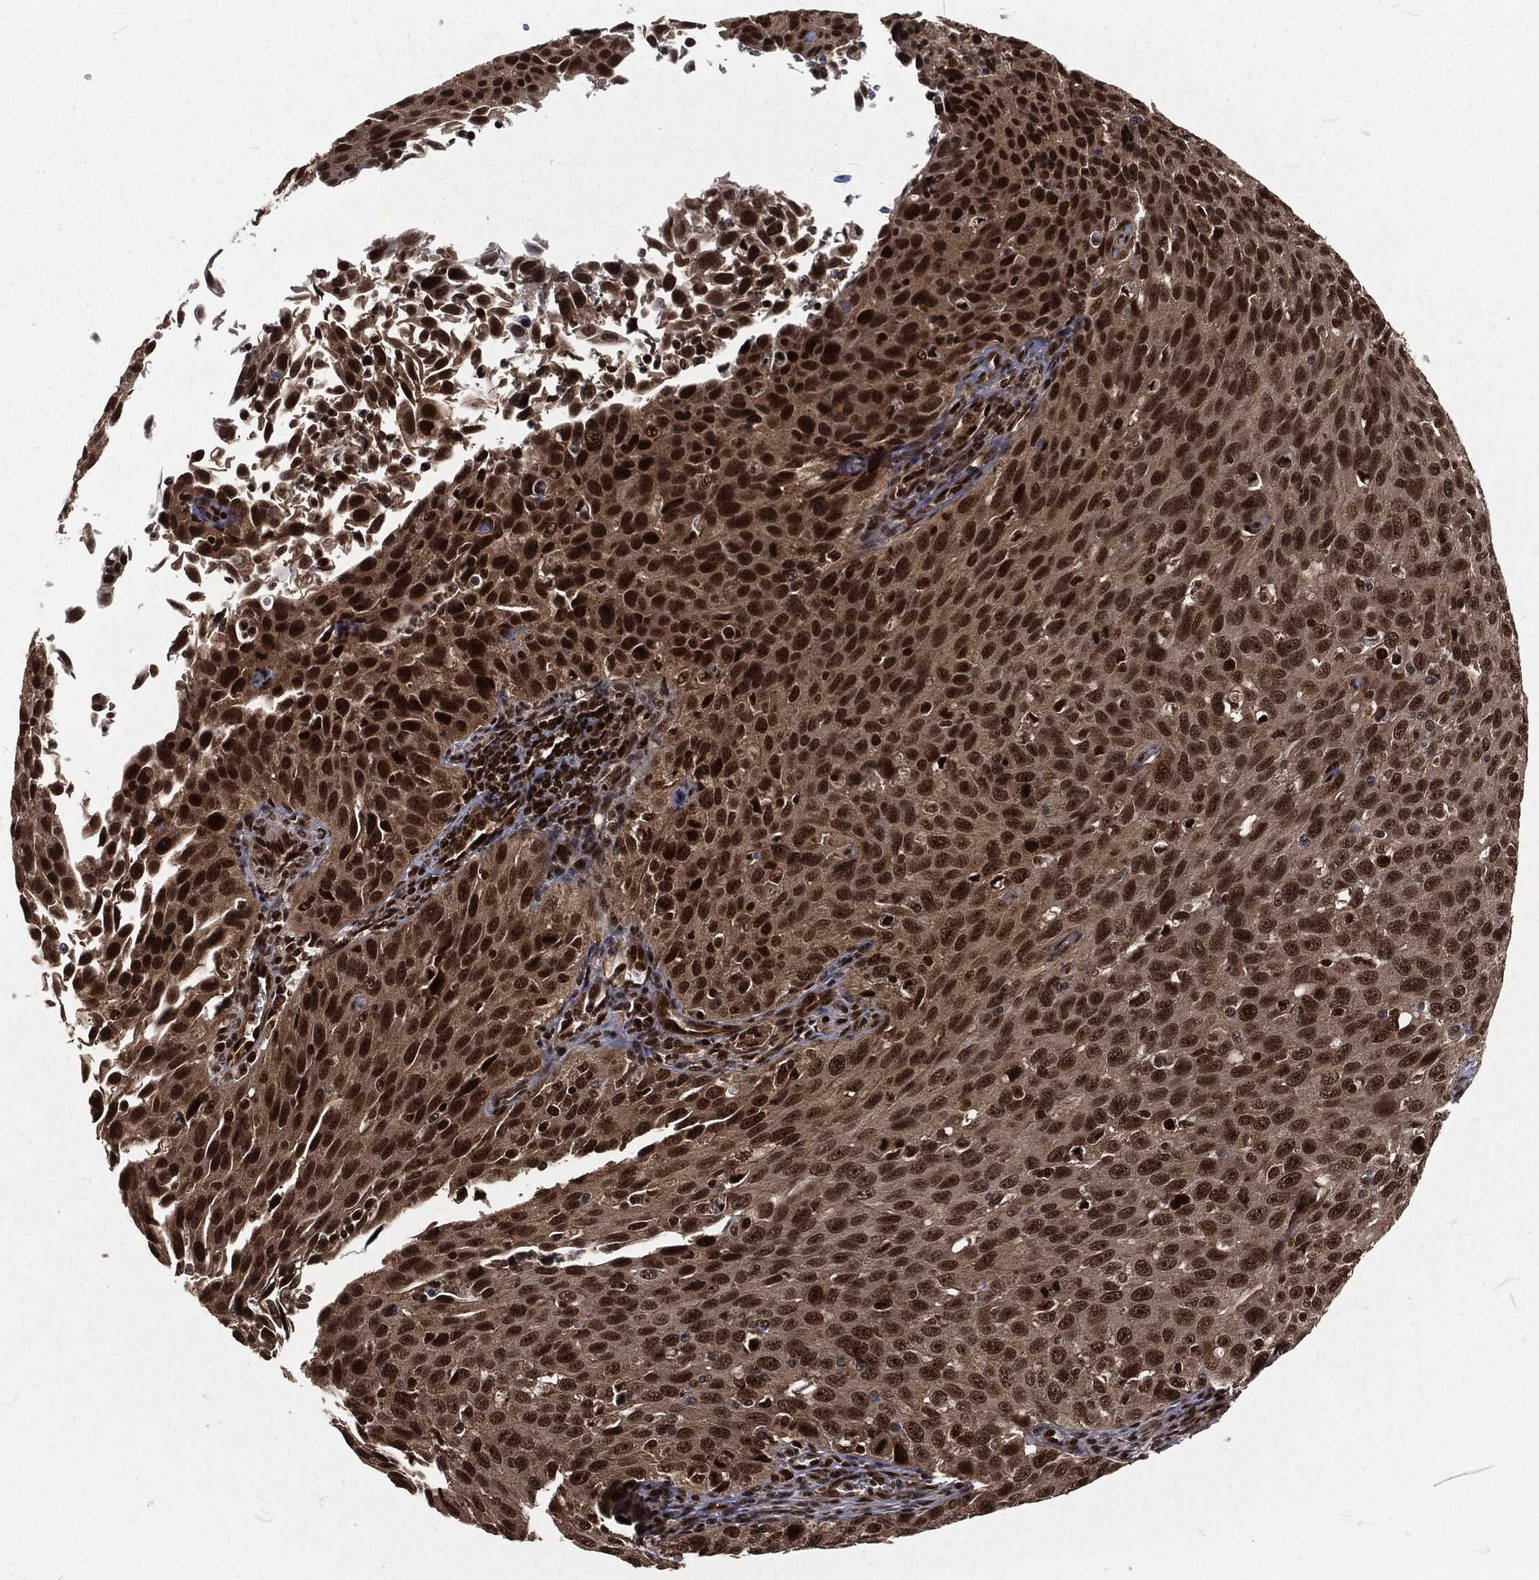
{"staining": {"intensity": "strong", "quantity": ">75%", "location": "nuclear"}, "tissue": "cervical cancer", "cell_type": "Tumor cells", "image_type": "cancer", "snomed": [{"axis": "morphology", "description": "Squamous cell carcinoma, NOS"}, {"axis": "topography", "description": "Cervix"}], "caption": "Strong nuclear positivity is appreciated in approximately >75% of tumor cells in squamous cell carcinoma (cervical). (DAB IHC, brown staining for protein, blue staining for nuclei).", "gene": "NGRN", "patient": {"sex": "female", "age": 26}}